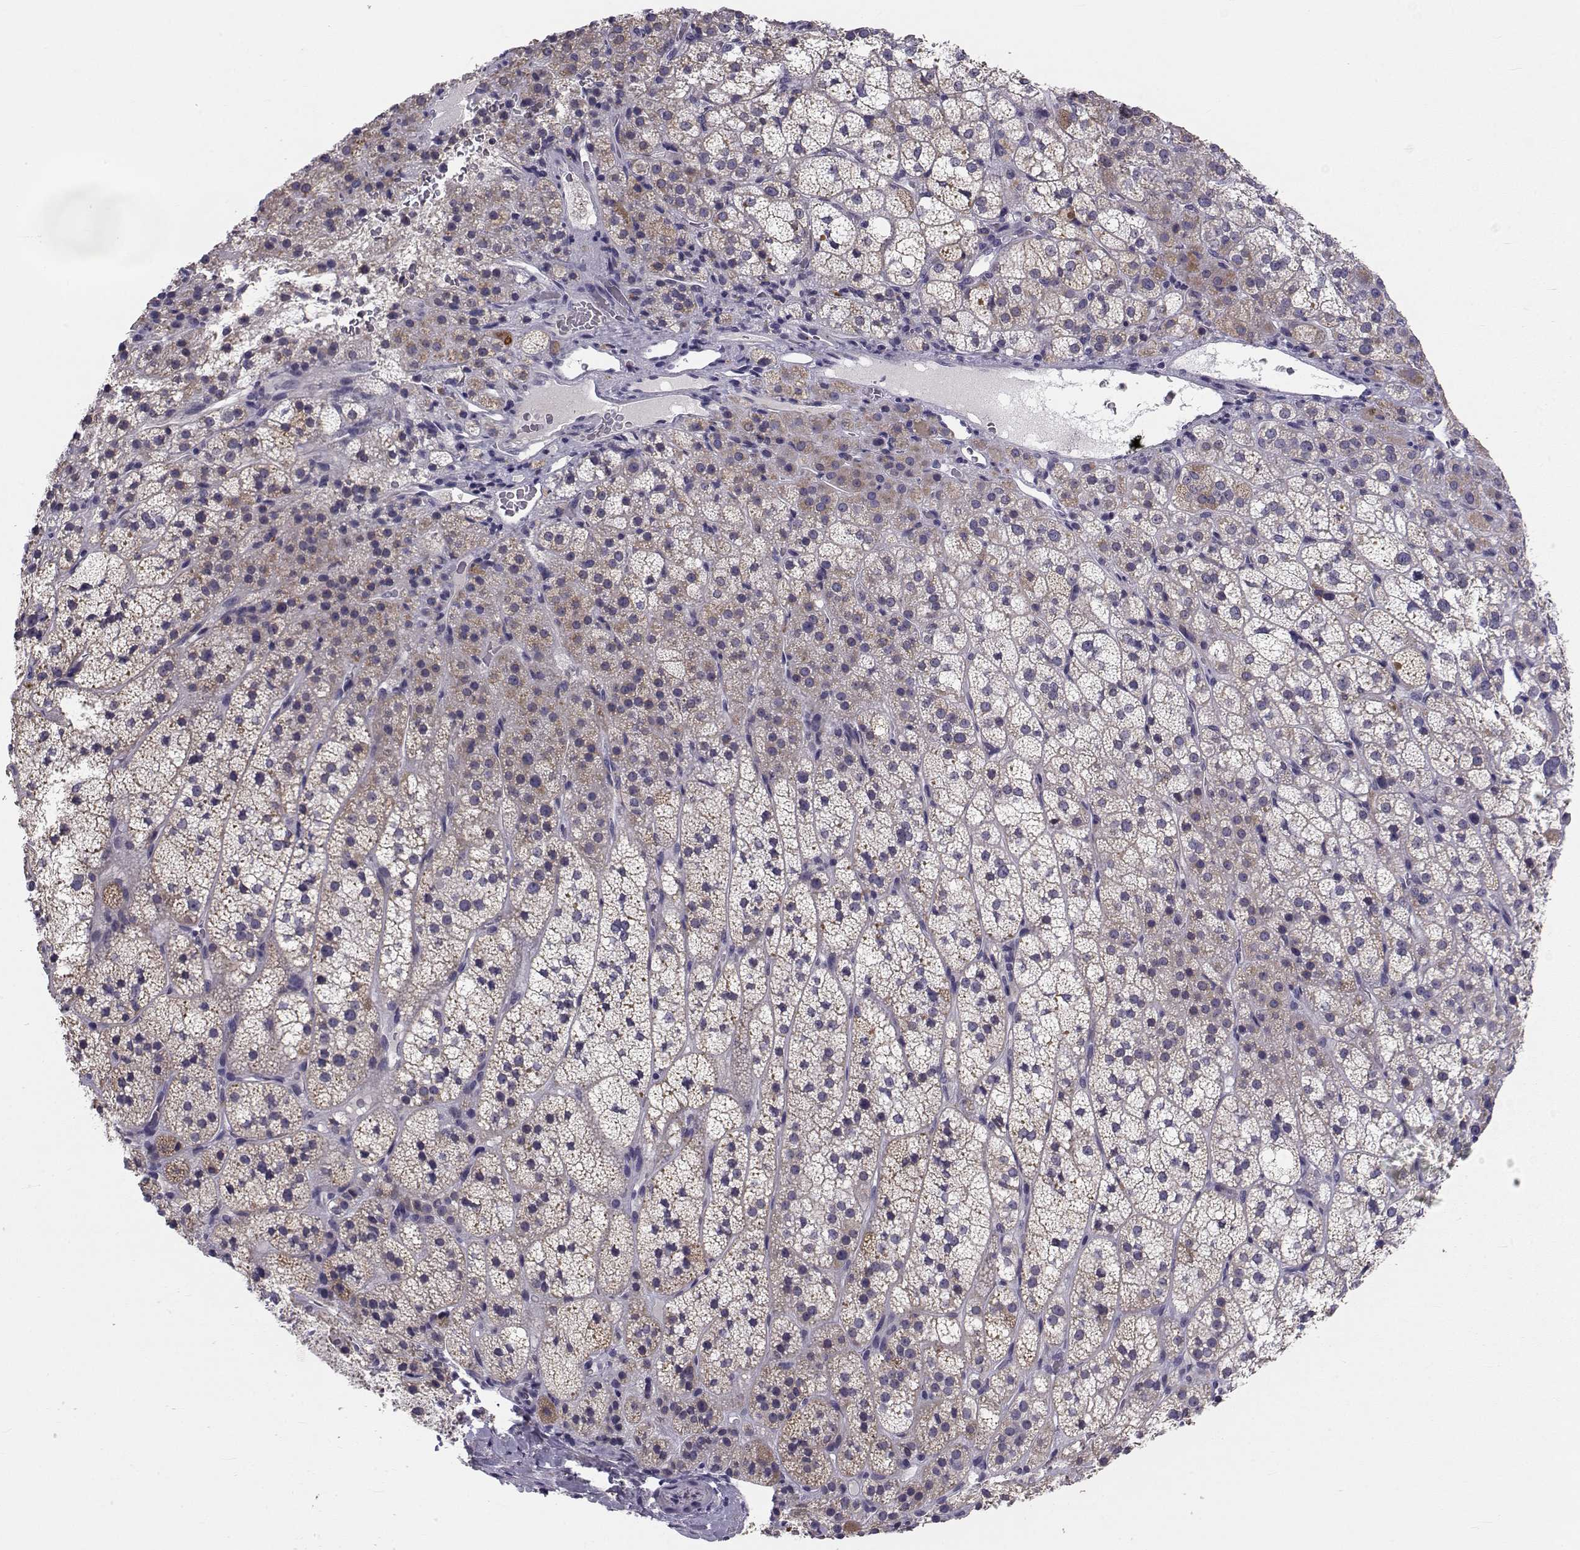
{"staining": {"intensity": "weak", "quantity": "25%-75%", "location": "cytoplasmic/membranous"}, "tissue": "adrenal gland", "cell_type": "Glandular cells", "image_type": "normal", "snomed": [{"axis": "morphology", "description": "Normal tissue, NOS"}, {"axis": "topography", "description": "Adrenal gland"}], "caption": "The micrograph reveals staining of benign adrenal gland, revealing weak cytoplasmic/membranous protein staining (brown color) within glandular cells.", "gene": "ANGPT1", "patient": {"sex": "female", "age": 60}}